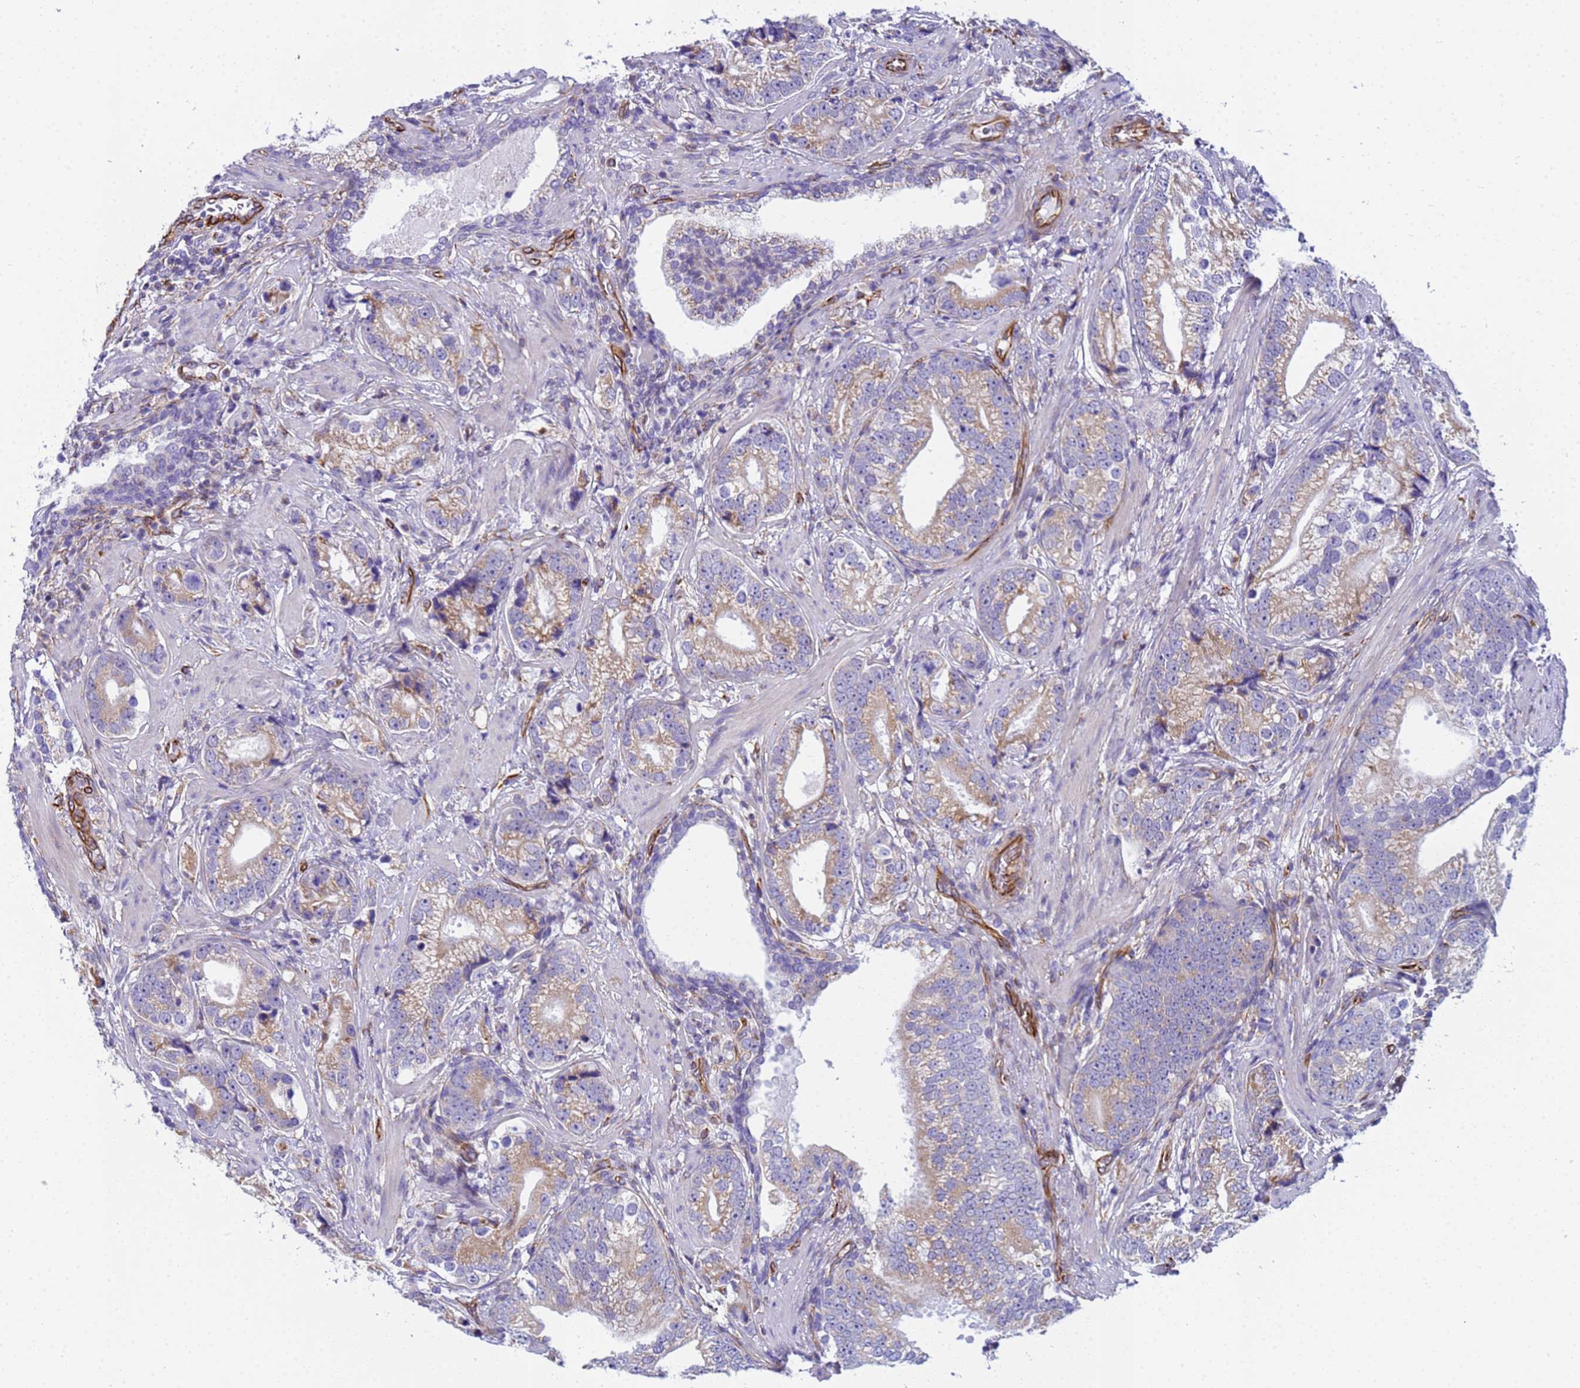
{"staining": {"intensity": "weak", "quantity": ">75%", "location": "cytoplasmic/membranous"}, "tissue": "prostate cancer", "cell_type": "Tumor cells", "image_type": "cancer", "snomed": [{"axis": "morphology", "description": "Adenocarcinoma, High grade"}, {"axis": "topography", "description": "Prostate"}], "caption": "Immunohistochemistry (IHC) (DAB) staining of adenocarcinoma (high-grade) (prostate) demonstrates weak cytoplasmic/membranous protein expression in about >75% of tumor cells. The staining was performed using DAB to visualize the protein expression in brown, while the nuclei were stained in blue with hematoxylin (Magnification: 20x).", "gene": "UBXN2B", "patient": {"sex": "male", "age": 75}}